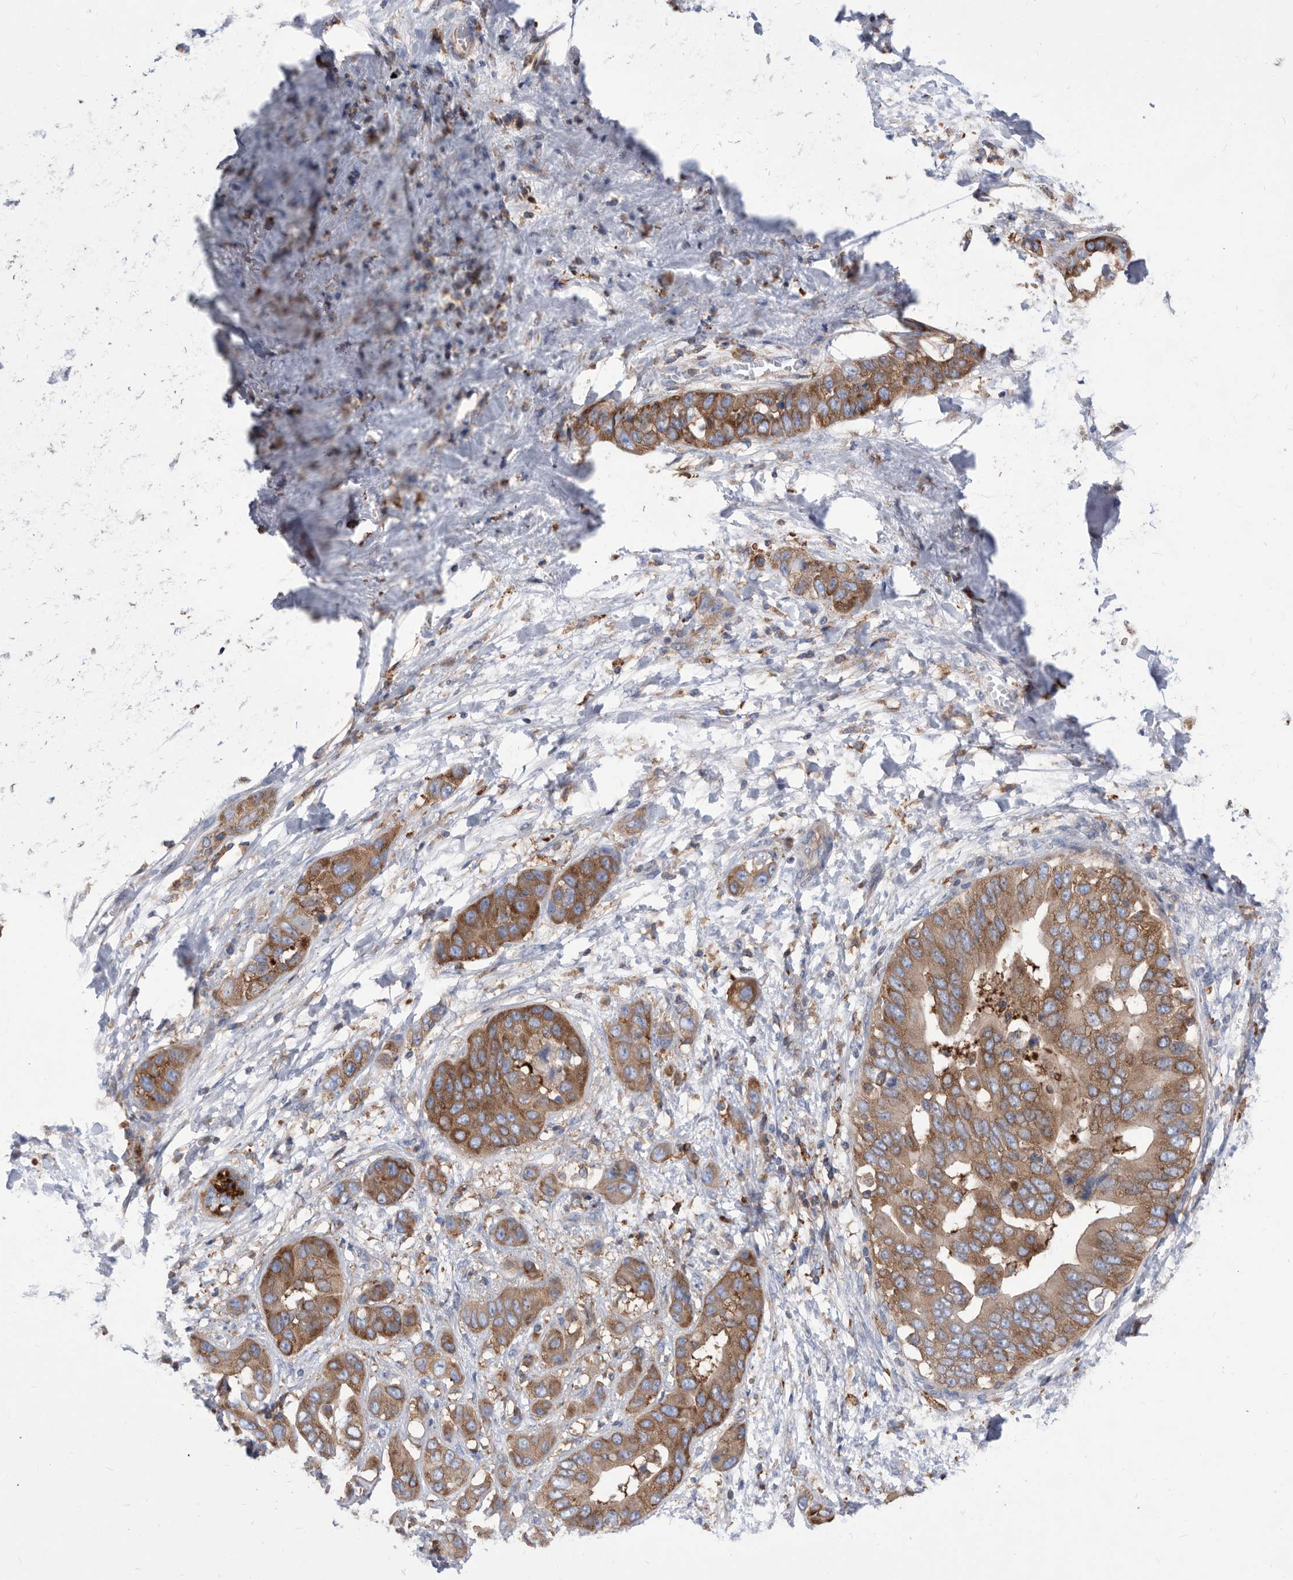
{"staining": {"intensity": "moderate", "quantity": ">75%", "location": "cytoplasmic/membranous"}, "tissue": "liver cancer", "cell_type": "Tumor cells", "image_type": "cancer", "snomed": [{"axis": "morphology", "description": "Cholangiocarcinoma"}, {"axis": "topography", "description": "Liver"}], "caption": "This is a micrograph of IHC staining of liver cancer (cholangiocarcinoma), which shows moderate staining in the cytoplasmic/membranous of tumor cells.", "gene": "SMG7", "patient": {"sex": "female", "age": 52}}